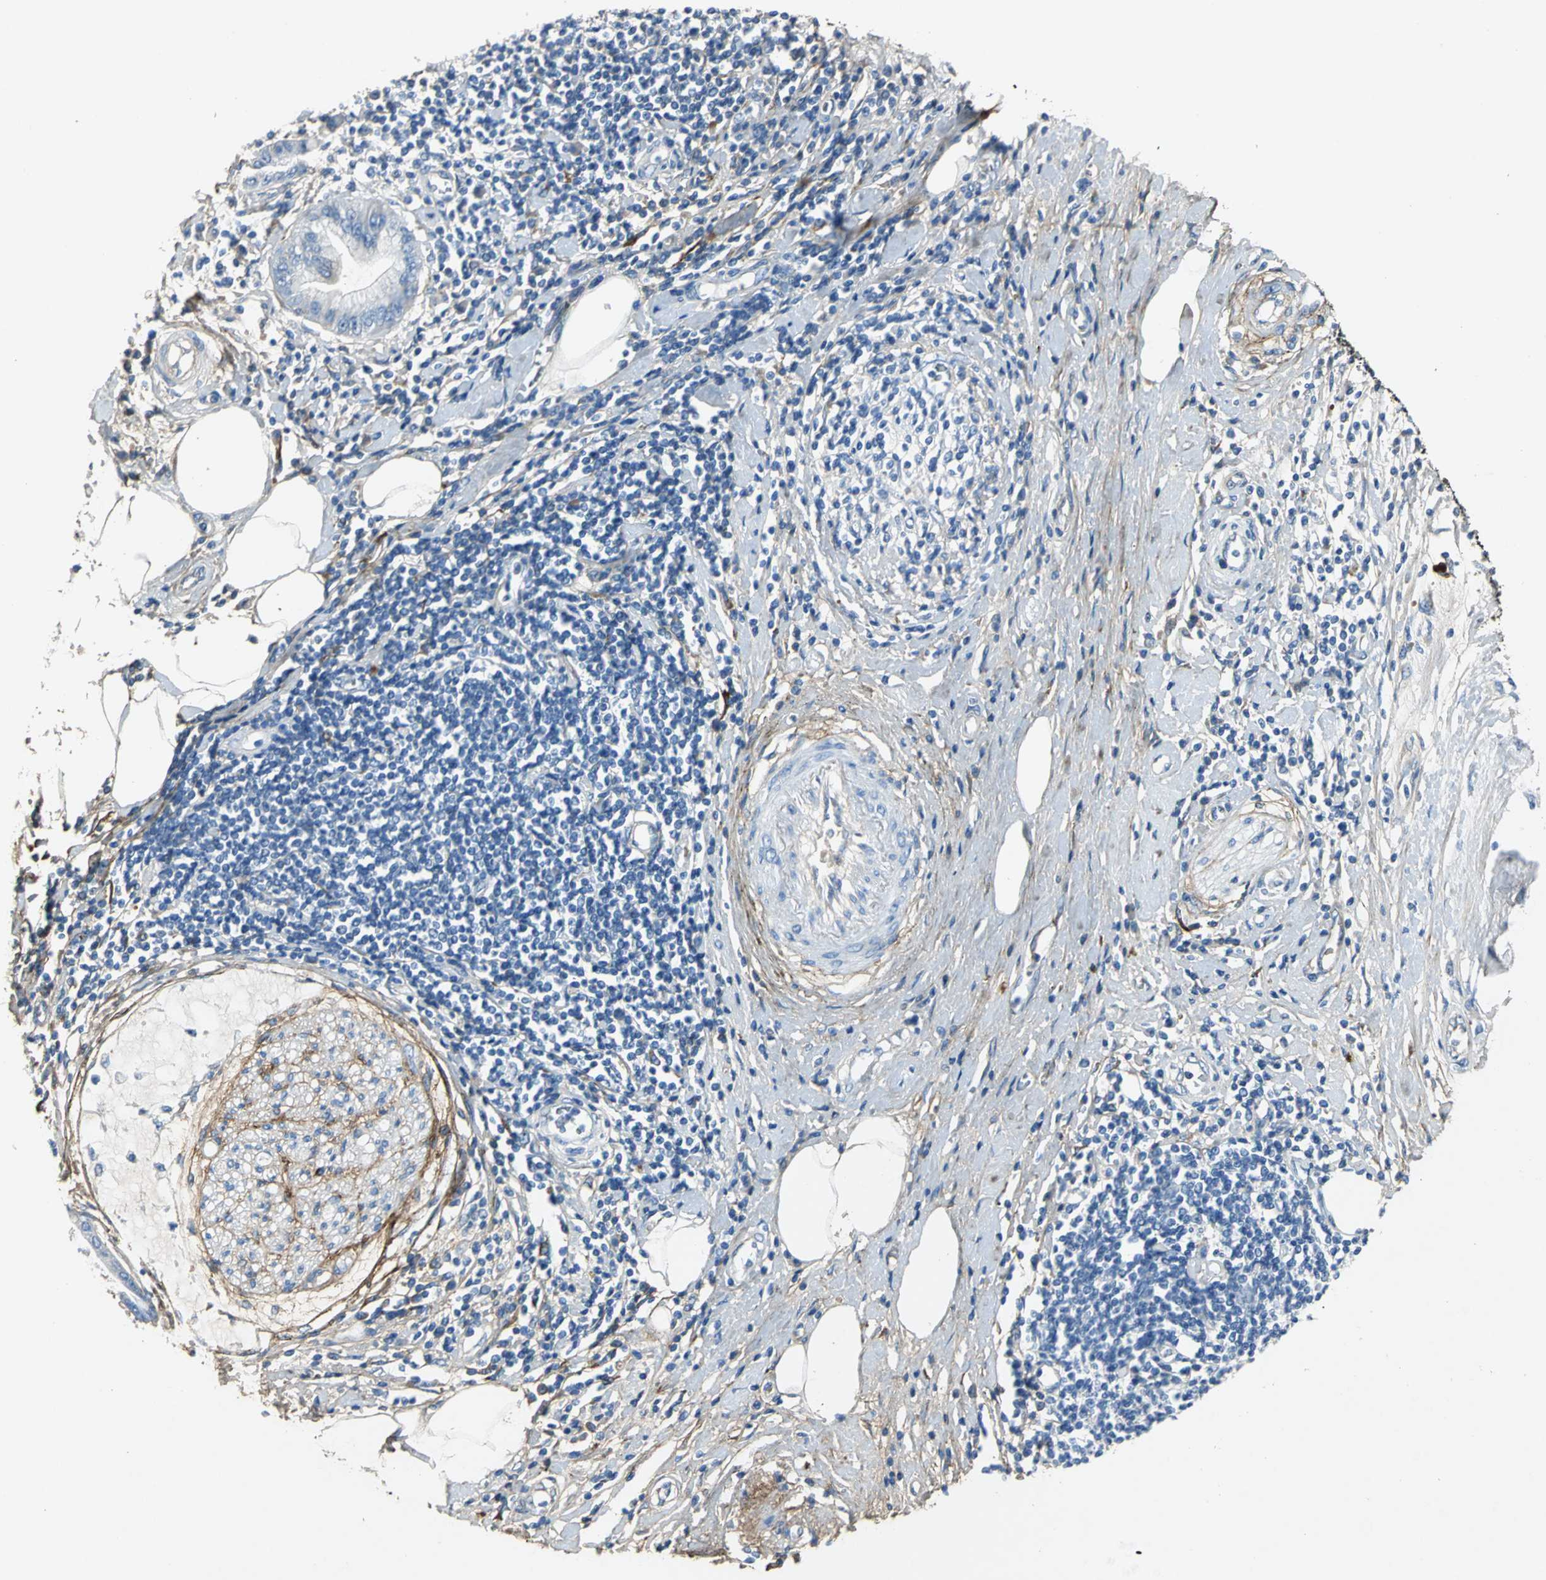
{"staining": {"intensity": "negative", "quantity": "none", "location": "none"}, "tissue": "pancreatic cancer", "cell_type": "Tumor cells", "image_type": "cancer", "snomed": [{"axis": "morphology", "description": "Adenocarcinoma, NOS"}, {"axis": "morphology", "description": "Adenocarcinoma, metastatic, NOS"}, {"axis": "topography", "description": "Lymph node"}, {"axis": "topography", "description": "Pancreas"}, {"axis": "topography", "description": "Duodenum"}], "caption": "A high-resolution micrograph shows immunohistochemistry (IHC) staining of adenocarcinoma (pancreatic), which displays no significant staining in tumor cells.", "gene": "EFNB3", "patient": {"sex": "female", "age": 64}}